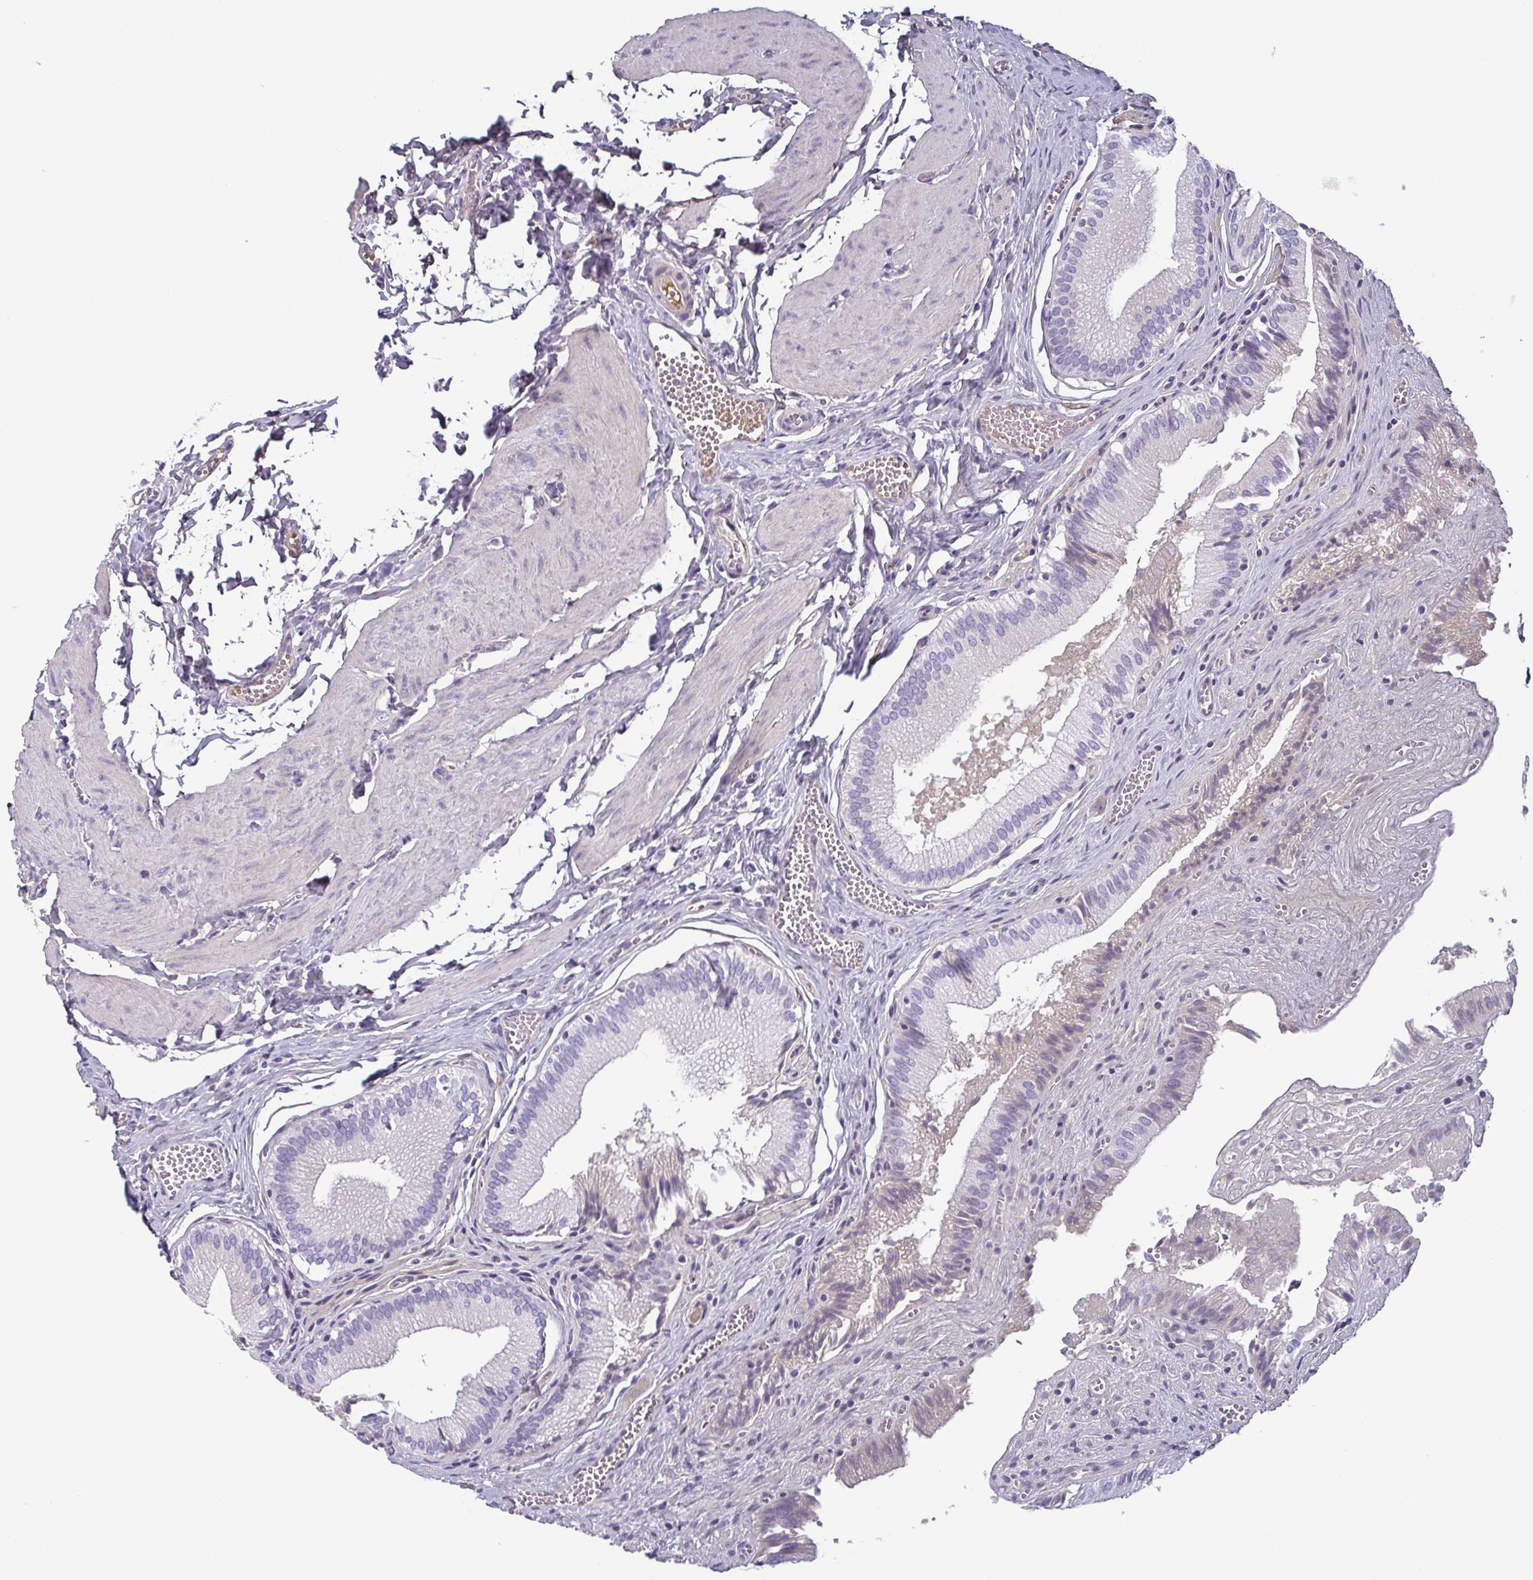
{"staining": {"intensity": "negative", "quantity": "none", "location": "none"}, "tissue": "gallbladder", "cell_type": "Glandular cells", "image_type": "normal", "snomed": [{"axis": "morphology", "description": "Normal tissue, NOS"}, {"axis": "topography", "description": "Gallbladder"}, {"axis": "topography", "description": "Peripheral nerve tissue"}], "caption": "Immunohistochemistry (IHC) histopathology image of unremarkable human gallbladder stained for a protein (brown), which shows no positivity in glandular cells.", "gene": "ECM1", "patient": {"sex": "male", "age": 17}}